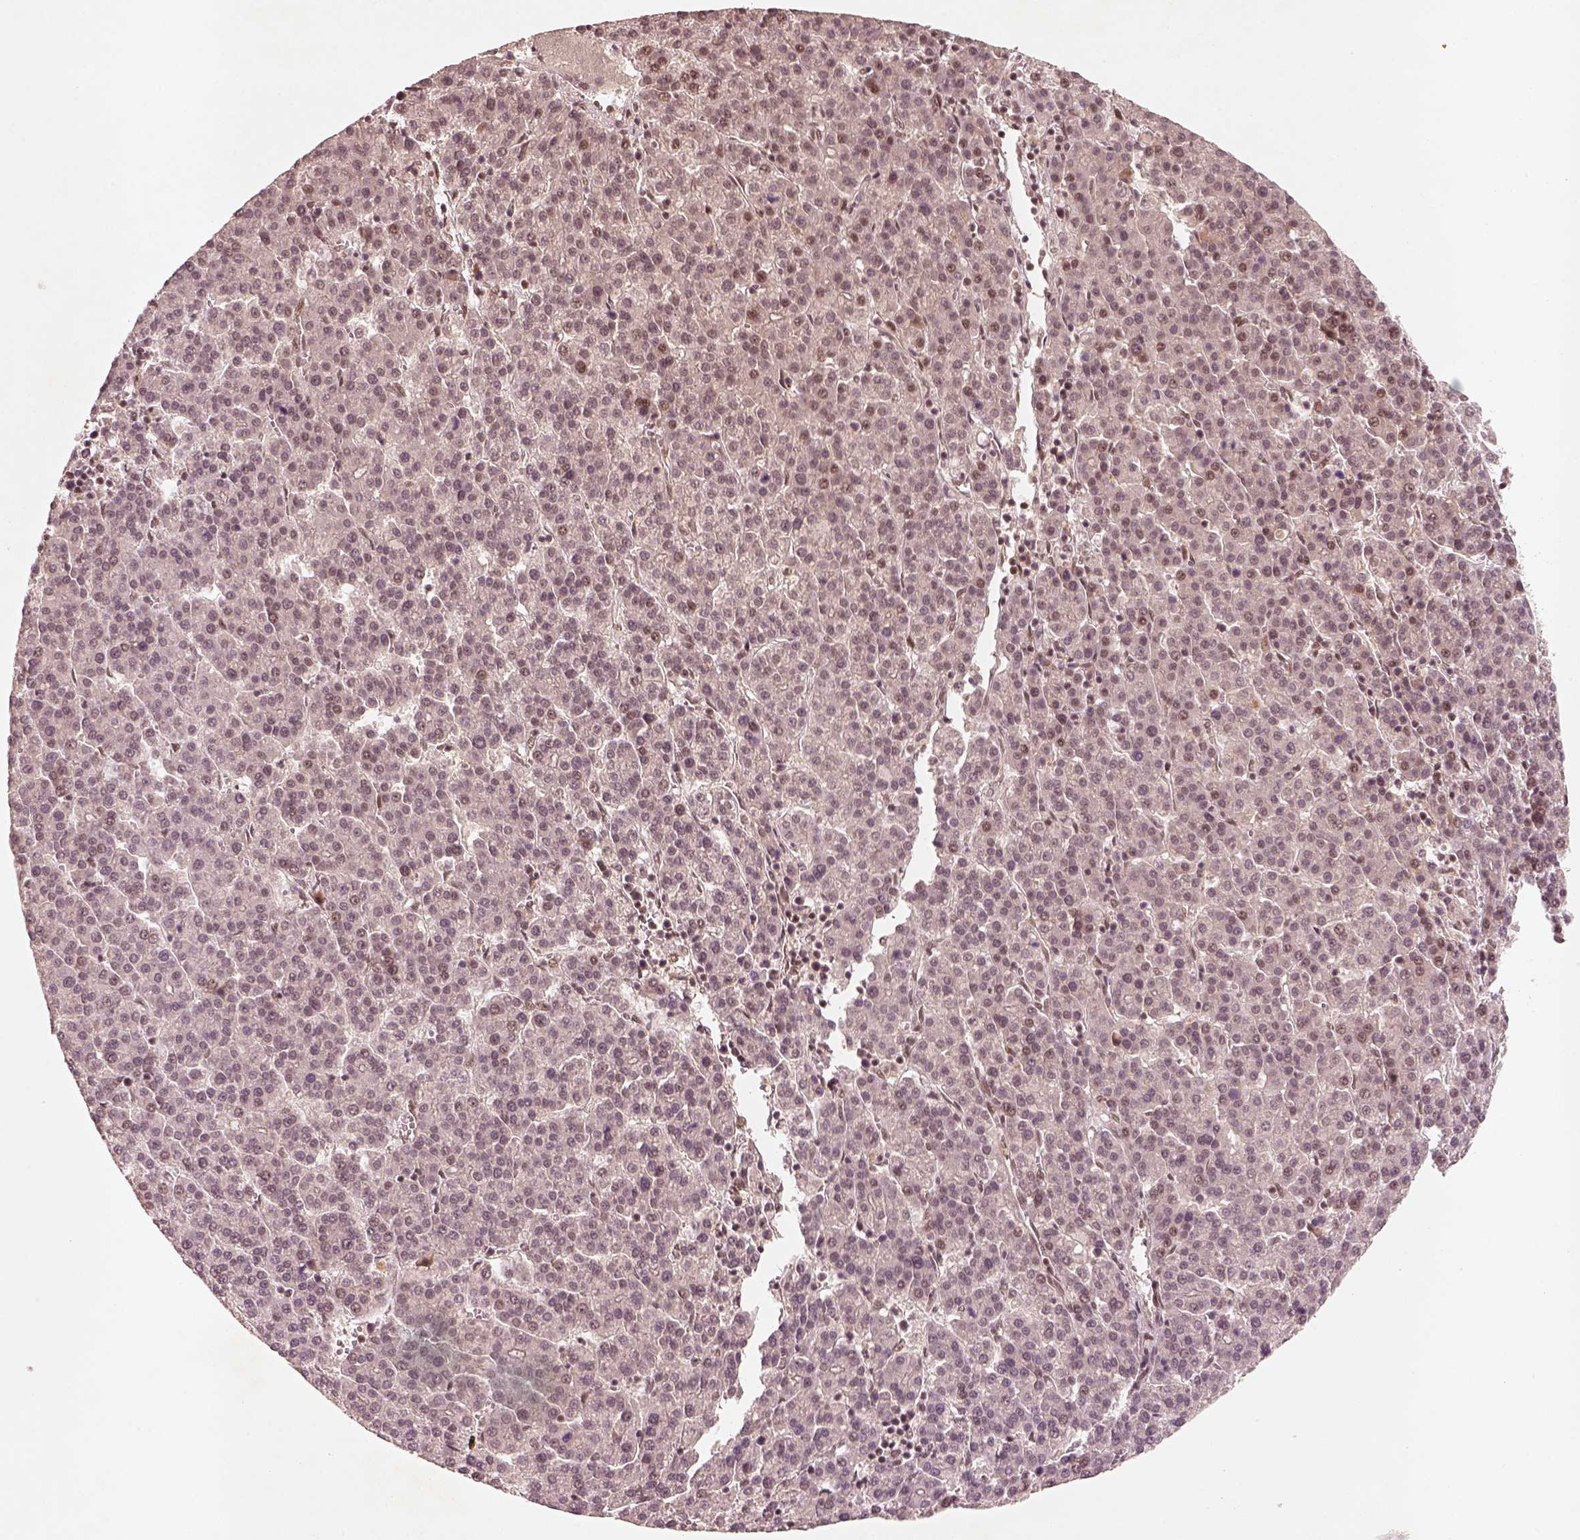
{"staining": {"intensity": "weak", "quantity": "<25%", "location": "nuclear"}, "tissue": "liver cancer", "cell_type": "Tumor cells", "image_type": "cancer", "snomed": [{"axis": "morphology", "description": "Carcinoma, Hepatocellular, NOS"}, {"axis": "topography", "description": "Liver"}], "caption": "This is an immunohistochemistry image of human liver cancer. There is no expression in tumor cells.", "gene": "GMEB2", "patient": {"sex": "female", "age": 58}}